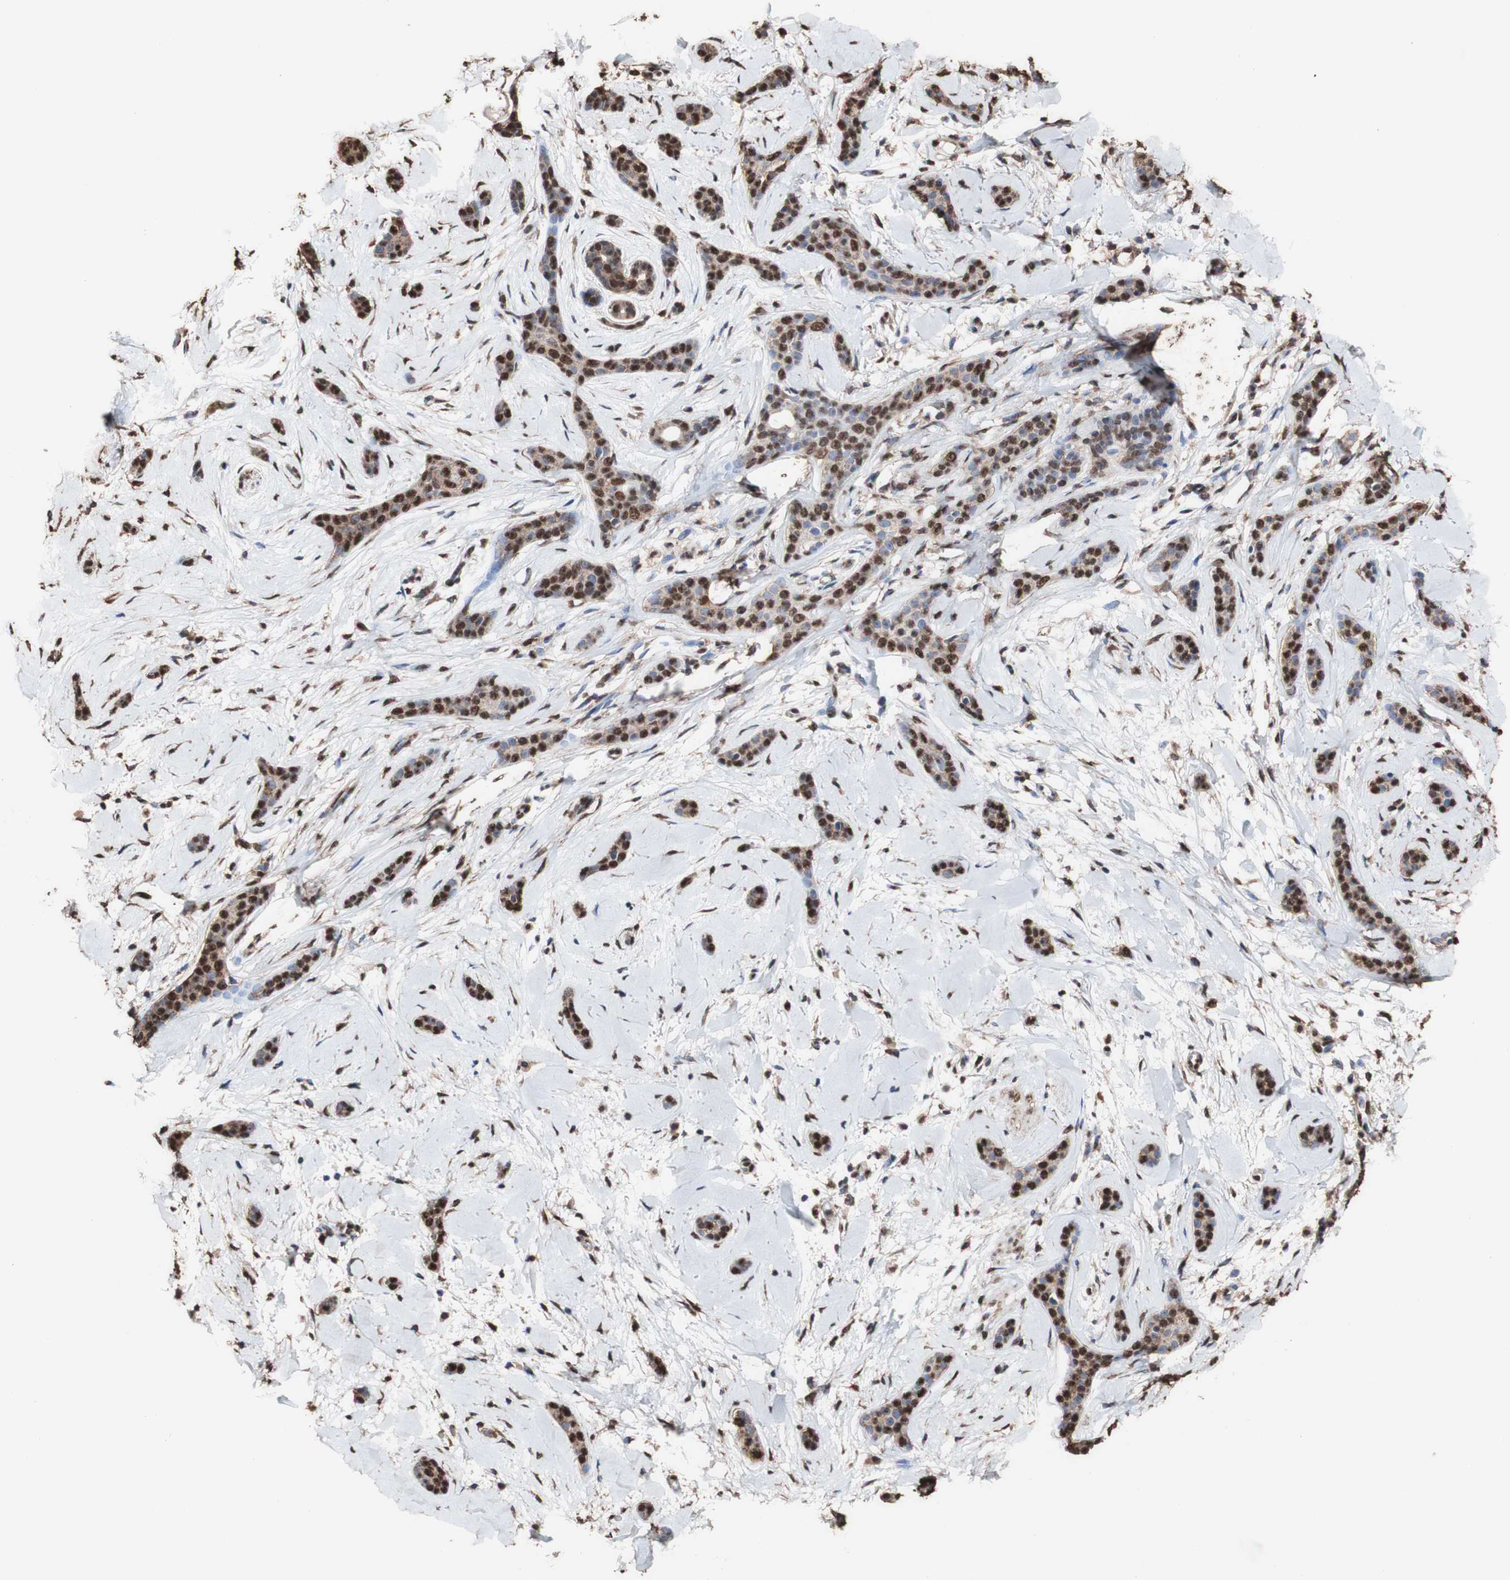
{"staining": {"intensity": "strong", "quantity": ">75%", "location": "cytoplasmic/membranous,nuclear"}, "tissue": "skin cancer", "cell_type": "Tumor cells", "image_type": "cancer", "snomed": [{"axis": "morphology", "description": "Basal cell carcinoma"}, {"axis": "morphology", "description": "Adnexal tumor, benign"}, {"axis": "topography", "description": "Skin"}], "caption": "Immunohistochemical staining of skin basal cell carcinoma displays high levels of strong cytoplasmic/membranous and nuclear expression in about >75% of tumor cells.", "gene": "PIDD1", "patient": {"sex": "female", "age": 42}}